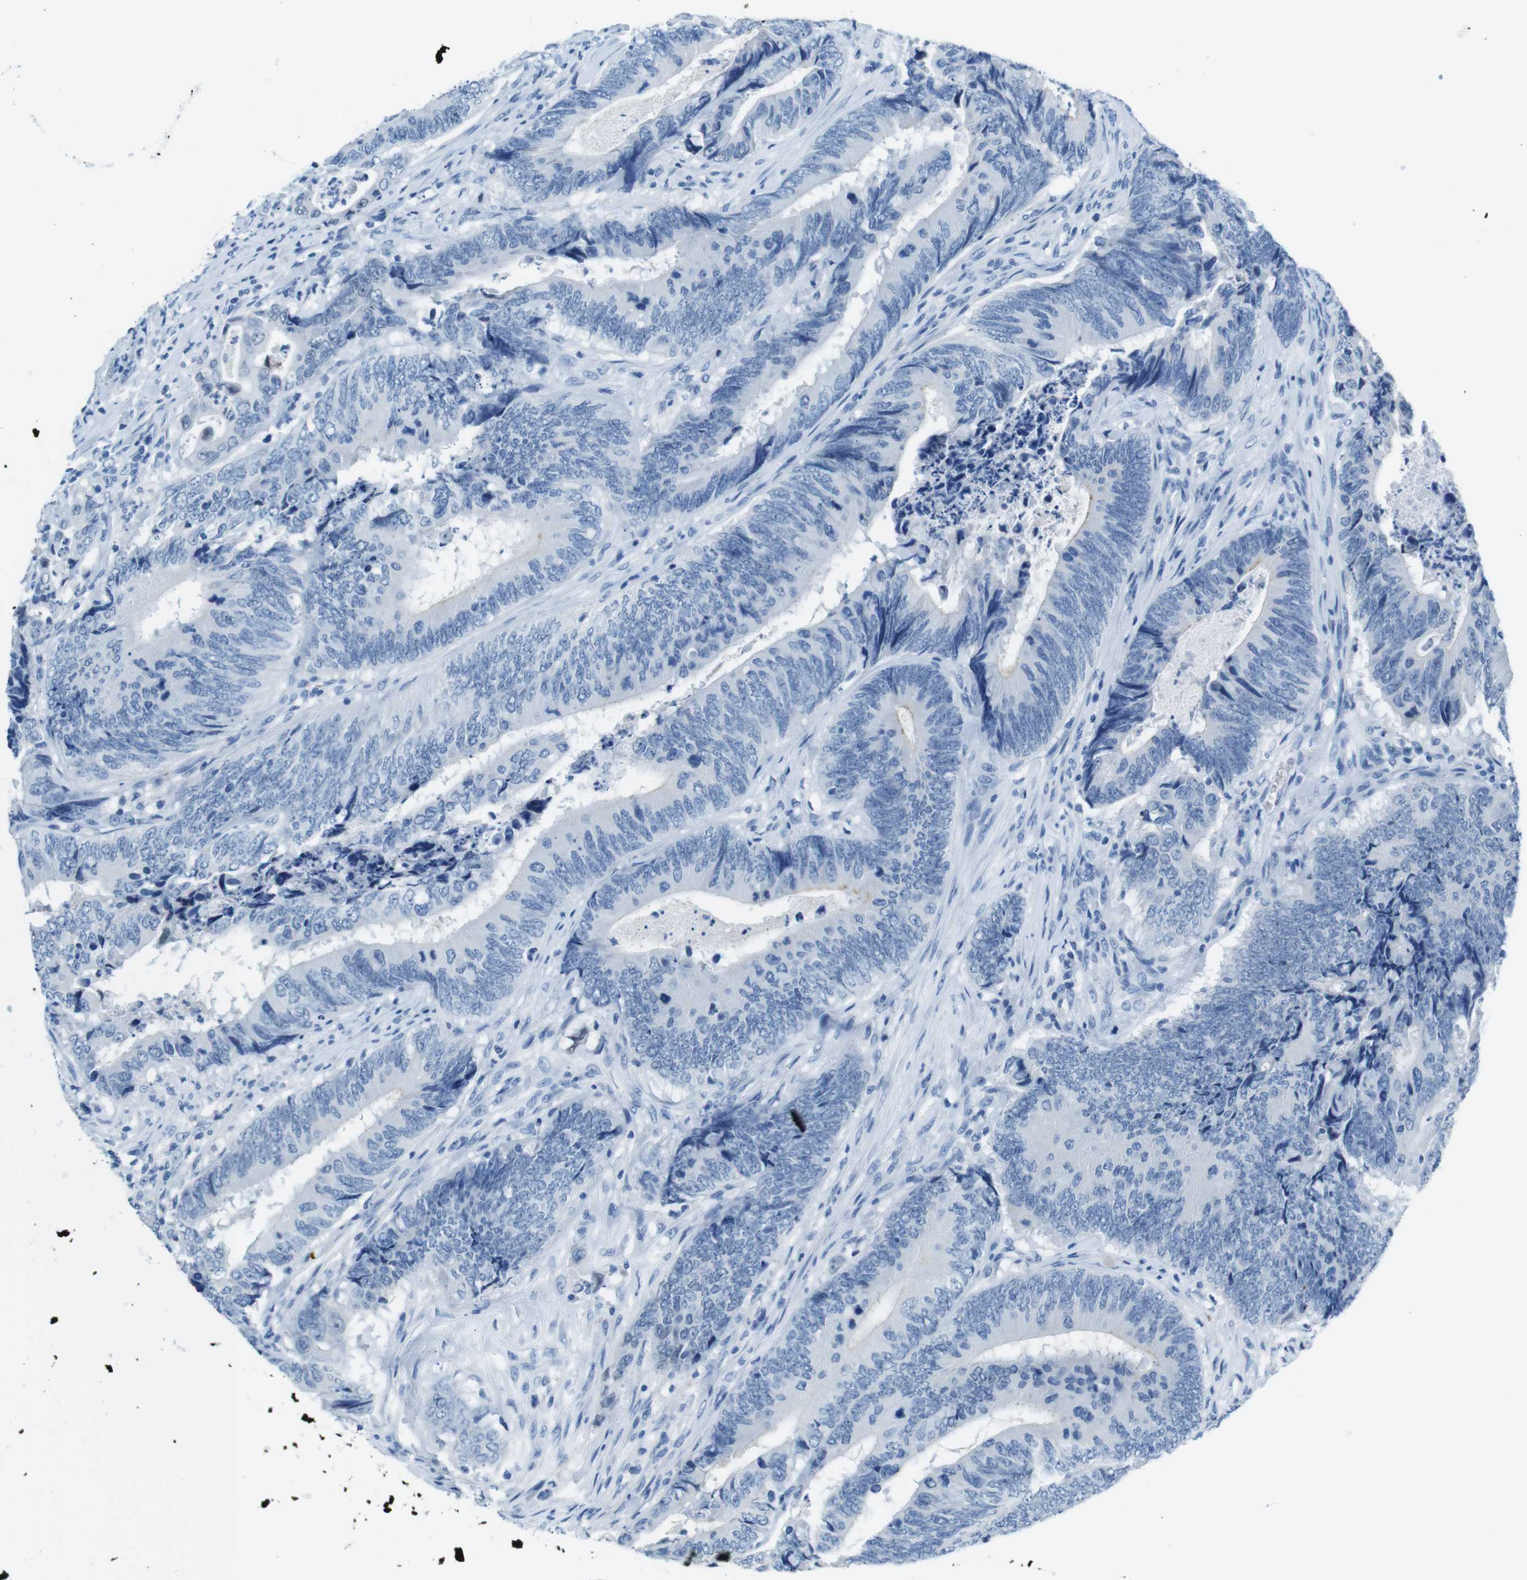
{"staining": {"intensity": "negative", "quantity": "none", "location": "none"}, "tissue": "colorectal cancer", "cell_type": "Tumor cells", "image_type": "cancer", "snomed": [{"axis": "morphology", "description": "Normal tissue, NOS"}, {"axis": "morphology", "description": "Adenocarcinoma, NOS"}, {"axis": "topography", "description": "Colon"}], "caption": "An immunohistochemistry (IHC) photomicrograph of colorectal cancer is shown. There is no staining in tumor cells of colorectal cancer.", "gene": "TFAP2C", "patient": {"sex": "male", "age": 56}}